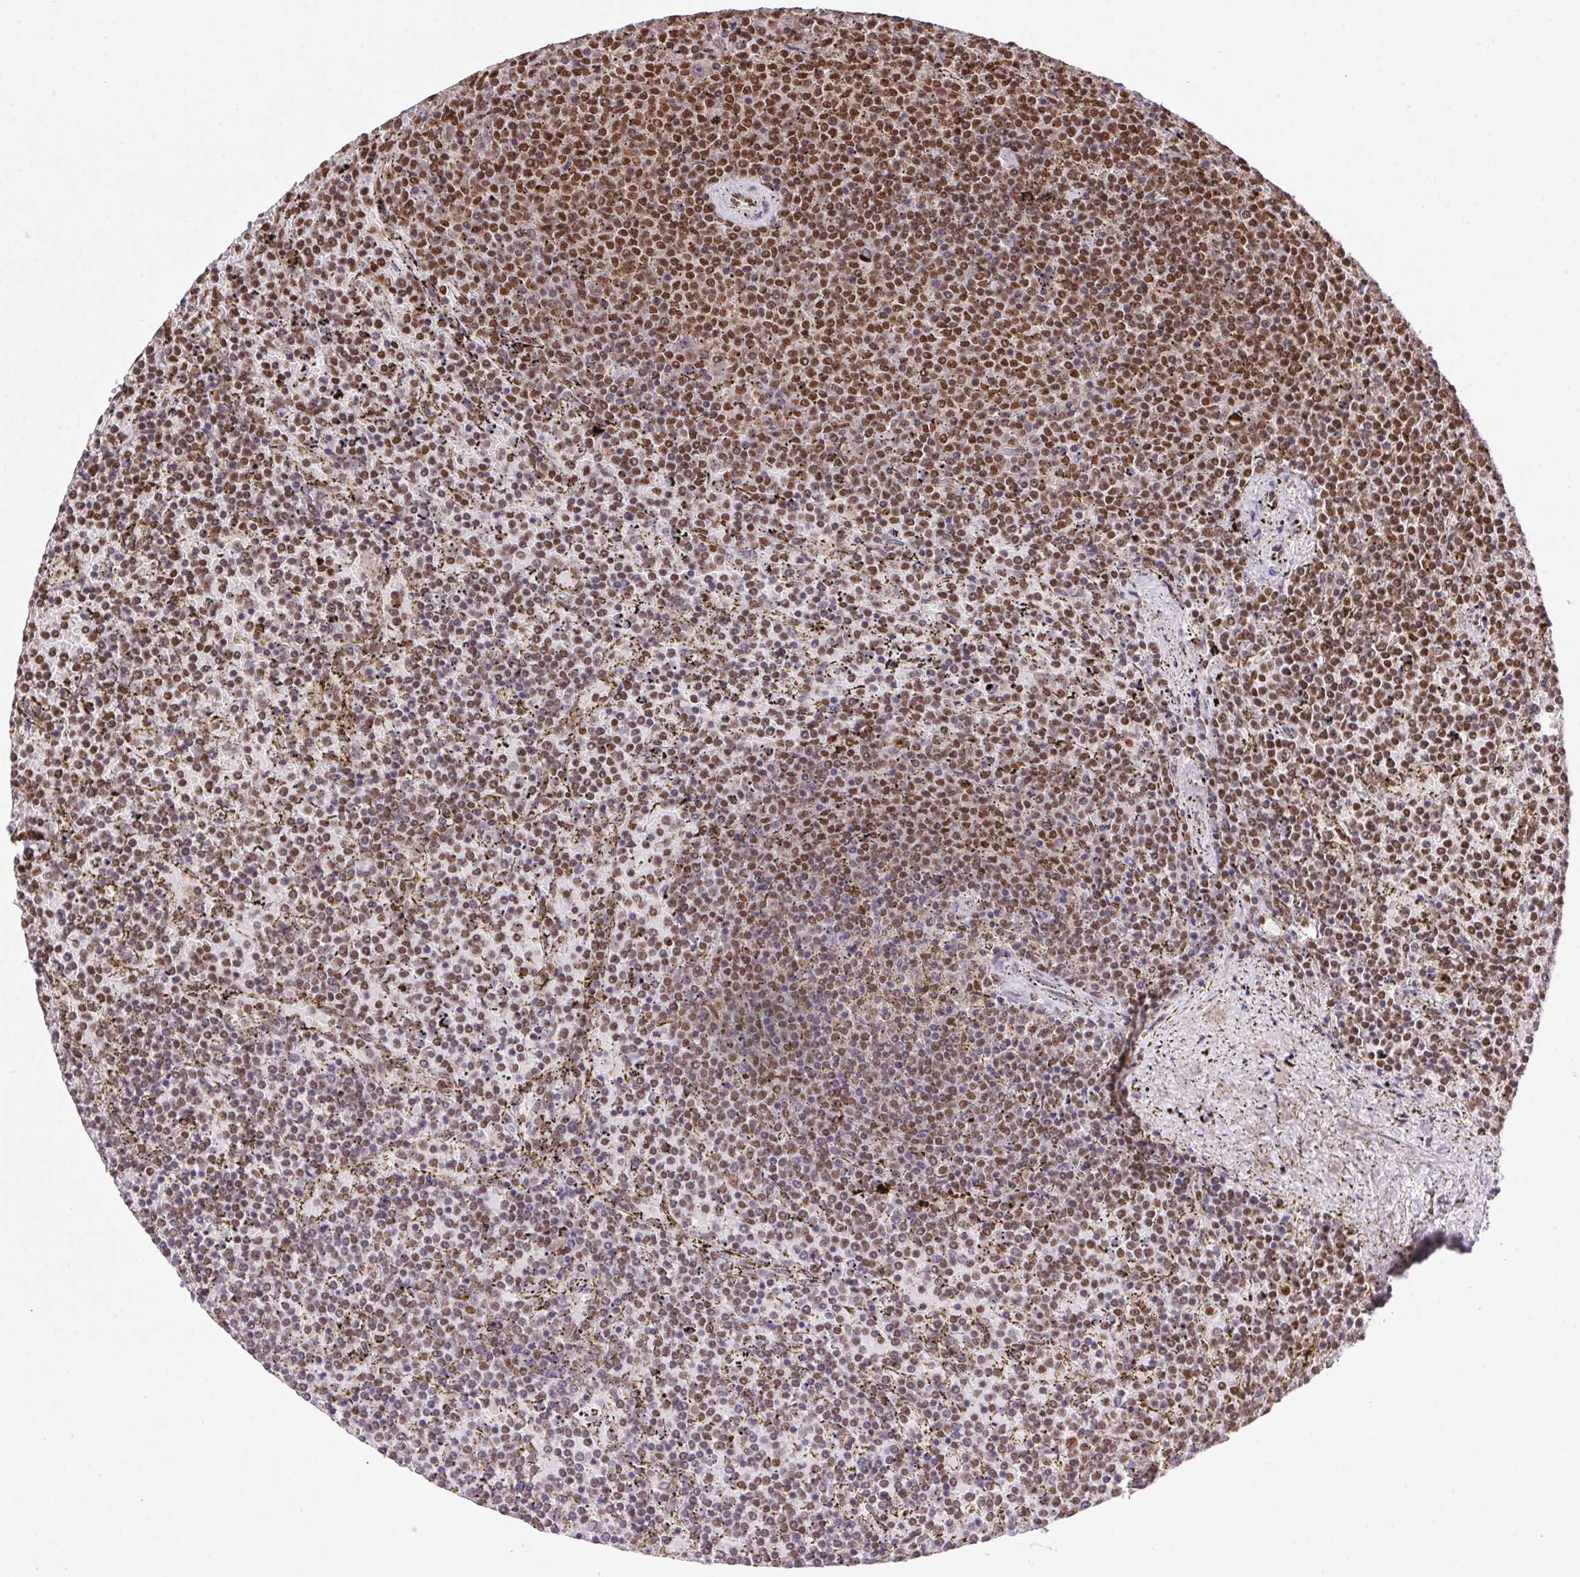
{"staining": {"intensity": "moderate", "quantity": "25%-75%", "location": "nuclear"}, "tissue": "lymphoma", "cell_type": "Tumor cells", "image_type": "cancer", "snomed": [{"axis": "morphology", "description": "Malignant lymphoma, non-Hodgkin's type, Low grade"}, {"axis": "topography", "description": "Spleen"}], "caption": "This is a photomicrograph of immunohistochemistry (IHC) staining of lymphoma, which shows moderate expression in the nuclear of tumor cells.", "gene": "ZNF207", "patient": {"sex": "female", "age": 77}}